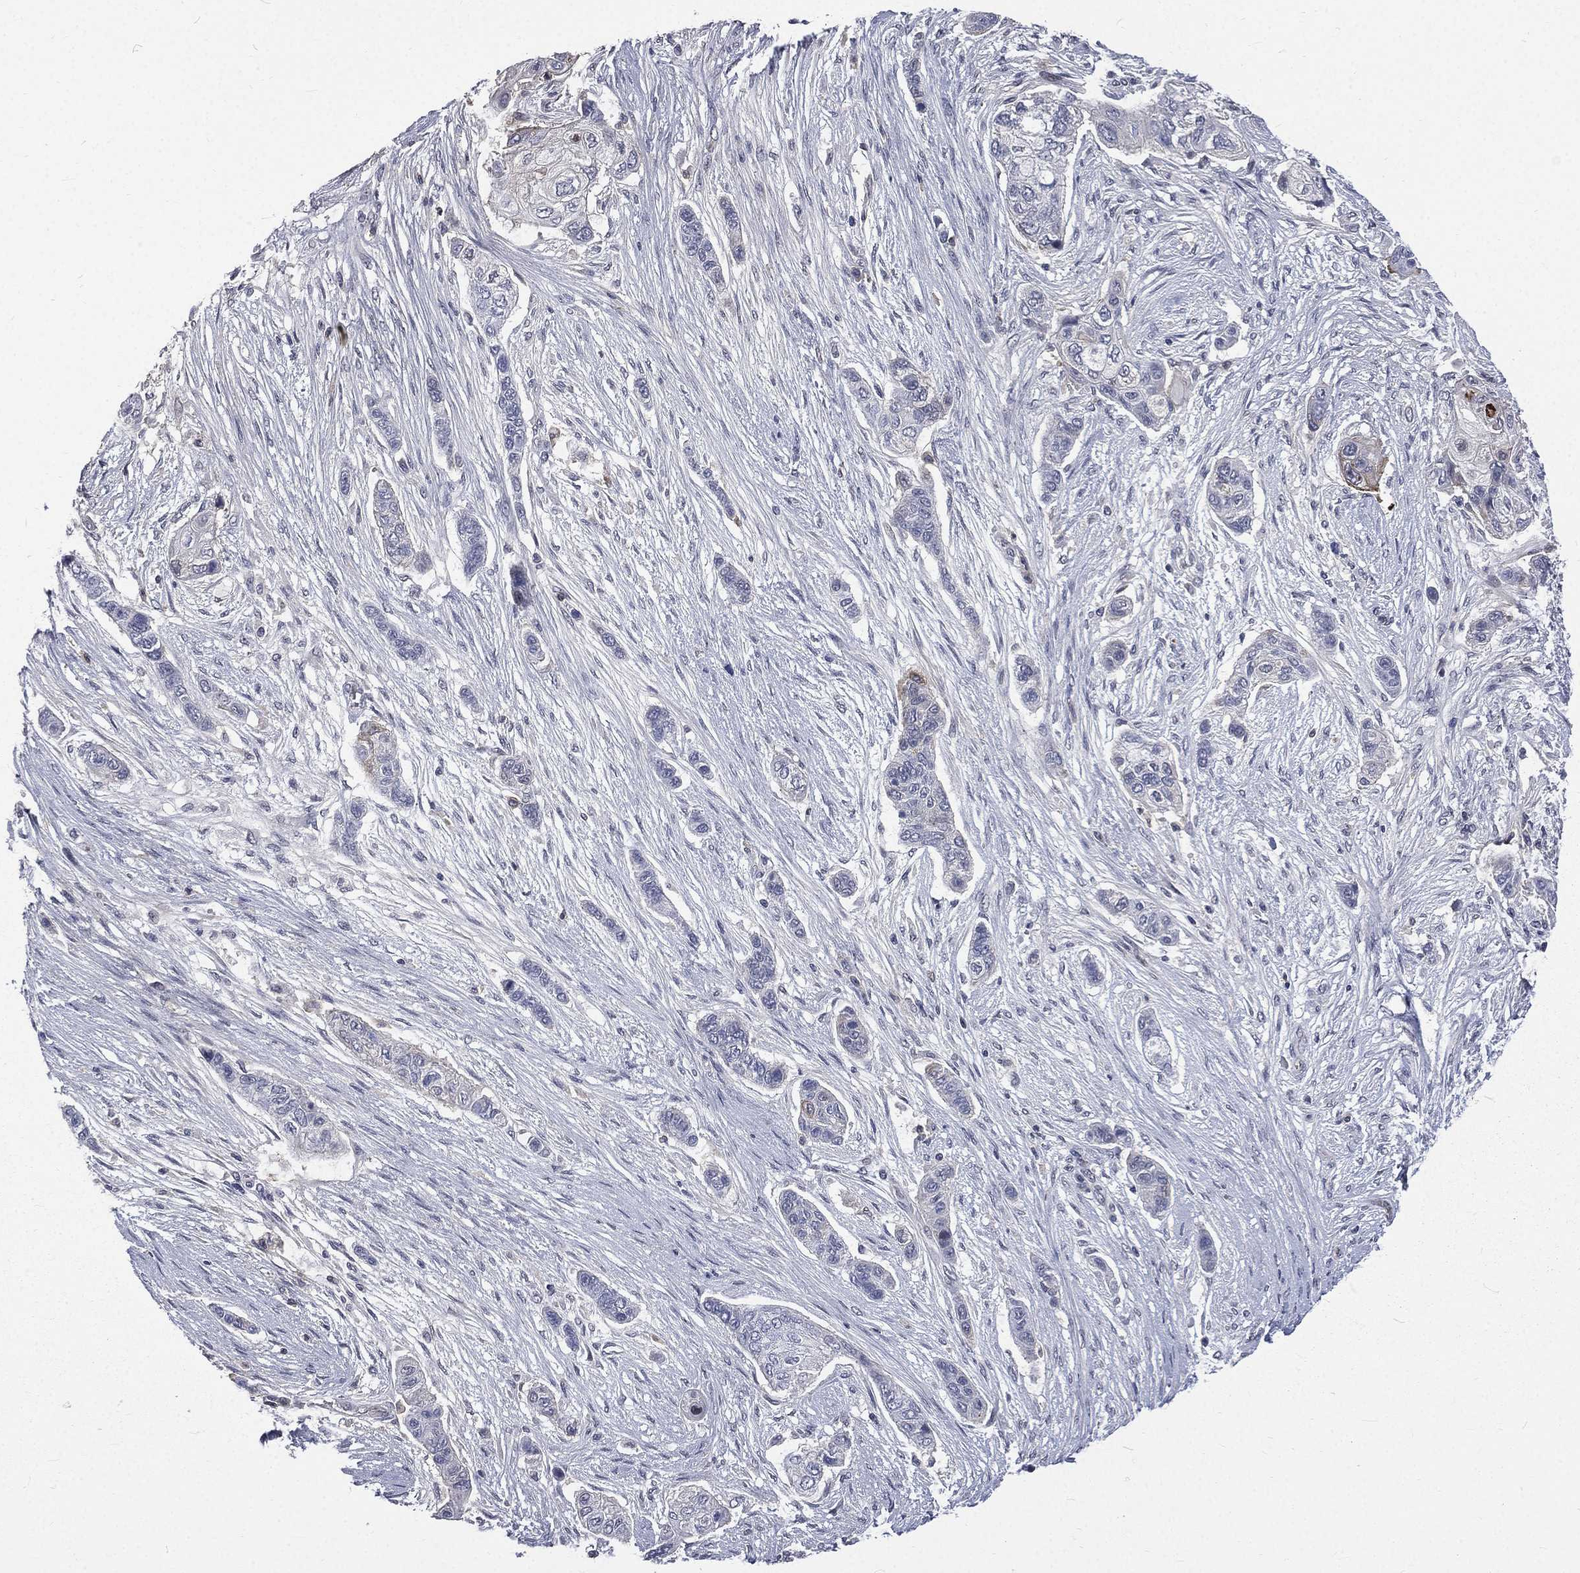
{"staining": {"intensity": "weak", "quantity": "<25%", "location": "cytoplasmic/membranous"}, "tissue": "lung cancer", "cell_type": "Tumor cells", "image_type": "cancer", "snomed": [{"axis": "morphology", "description": "Squamous cell carcinoma, NOS"}, {"axis": "topography", "description": "Lung"}], "caption": "Tumor cells are negative for brown protein staining in lung squamous cell carcinoma.", "gene": "FGG", "patient": {"sex": "male", "age": 69}}